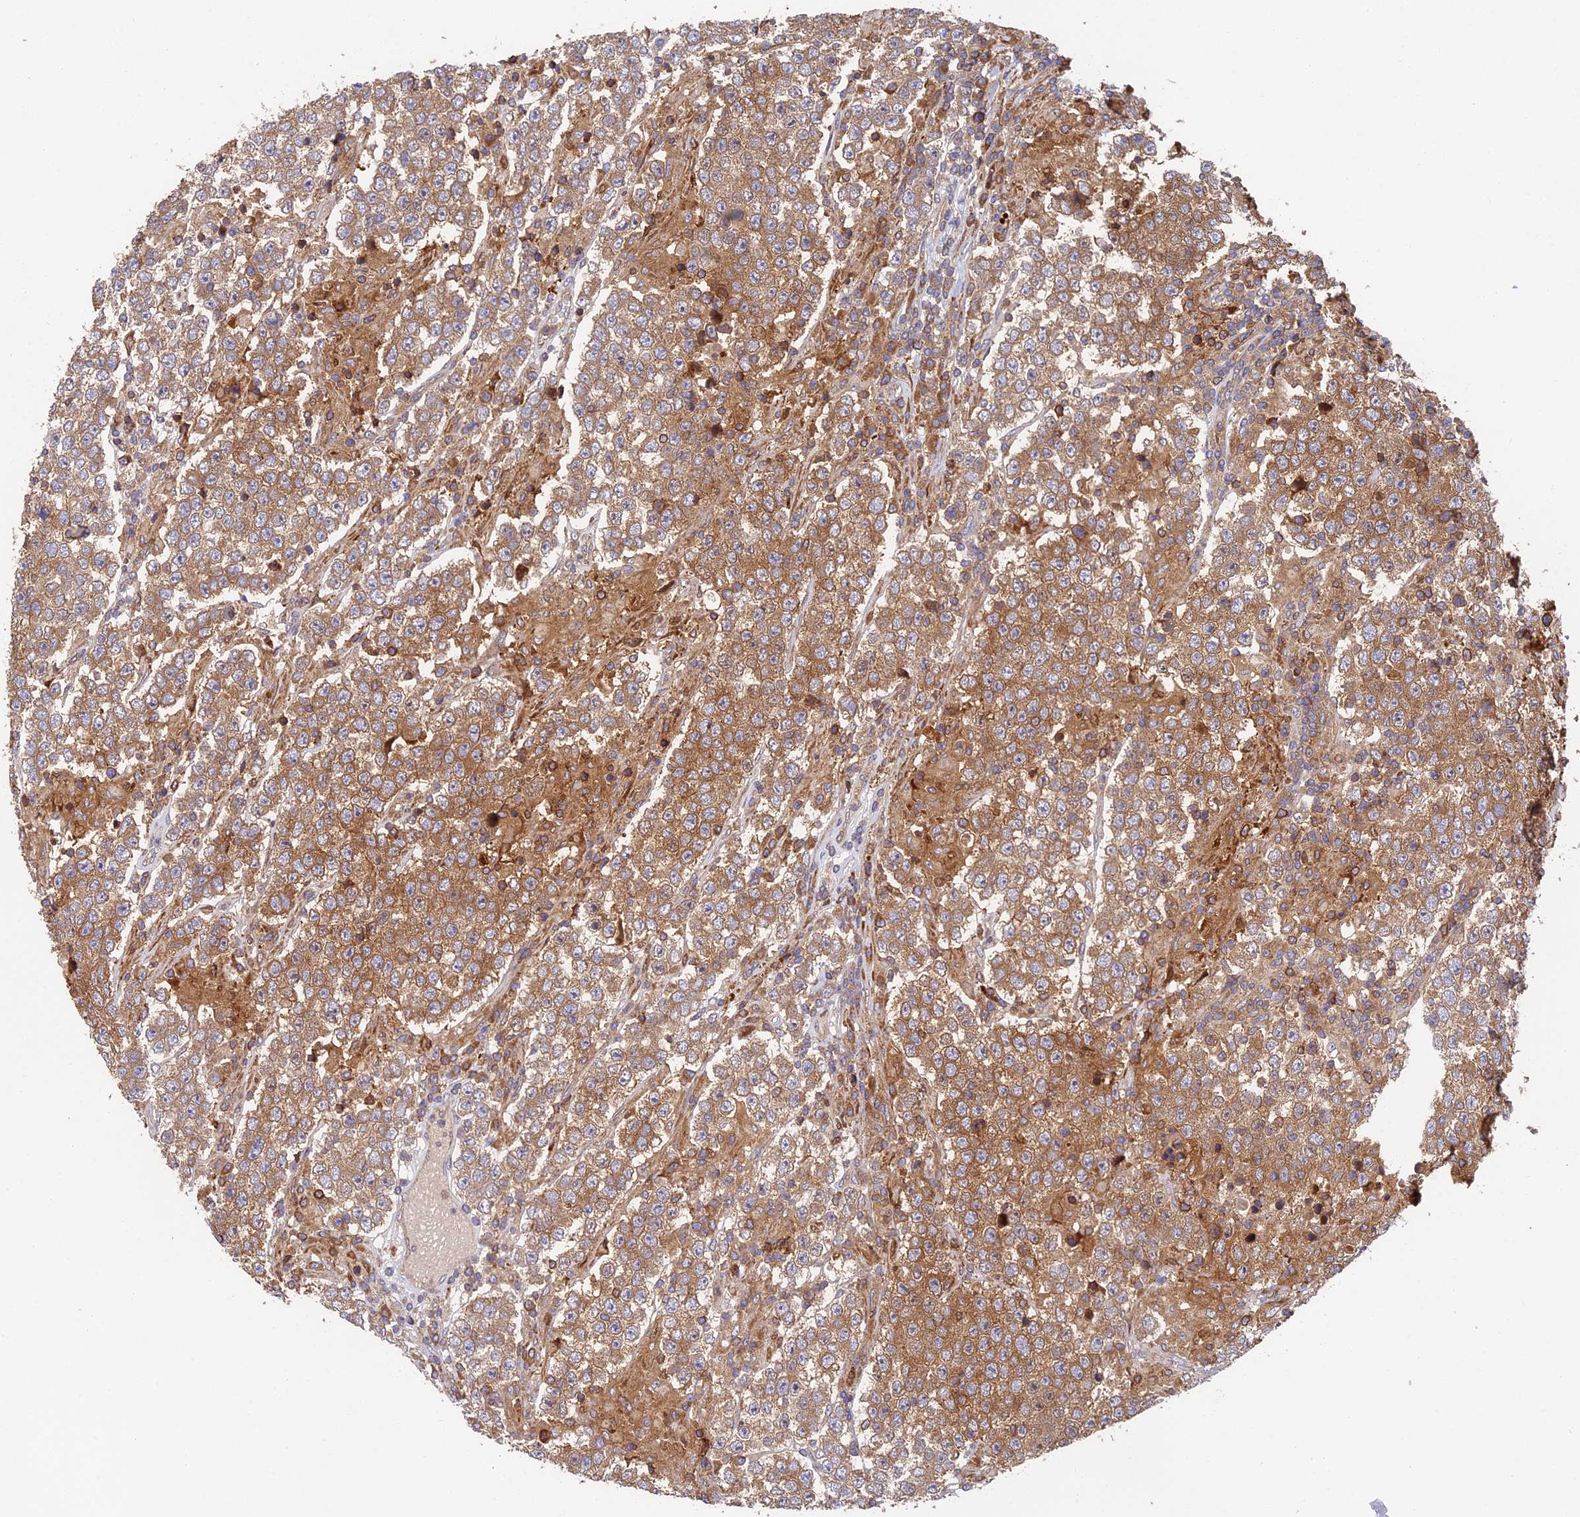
{"staining": {"intensity": "moderate", "quantity": ">75%", "location": "cytoplasmic/membranous"}, "tissue": "testis cancer", "cell_type": "Tumor cells", "image_type": "cancer", "snomed": [{"axis": "morphology", "description": "Normal tissue, NOS"}, {"axis": "morphology", "description": "Urothelial carcinoma, High grade"}, {"axis": "morphology", "description": "Seminoma, NOS"}, {"axis": "morphology", "description": "Carcinoma, Embryonal, NOS"}, {"axis": "topography", "description": "Urinary bladder"}, {"axis": "topography", "description": "Testis"}], "caption": "Immunohistochemistry of human embryonal carcinoma (testis) demonstrates medium levels of moderate cytoplasmic/membranous expression in about >75% of tumor cells.", "gene": "IPO5", "patient": {"sex": "male", "age": 41}}